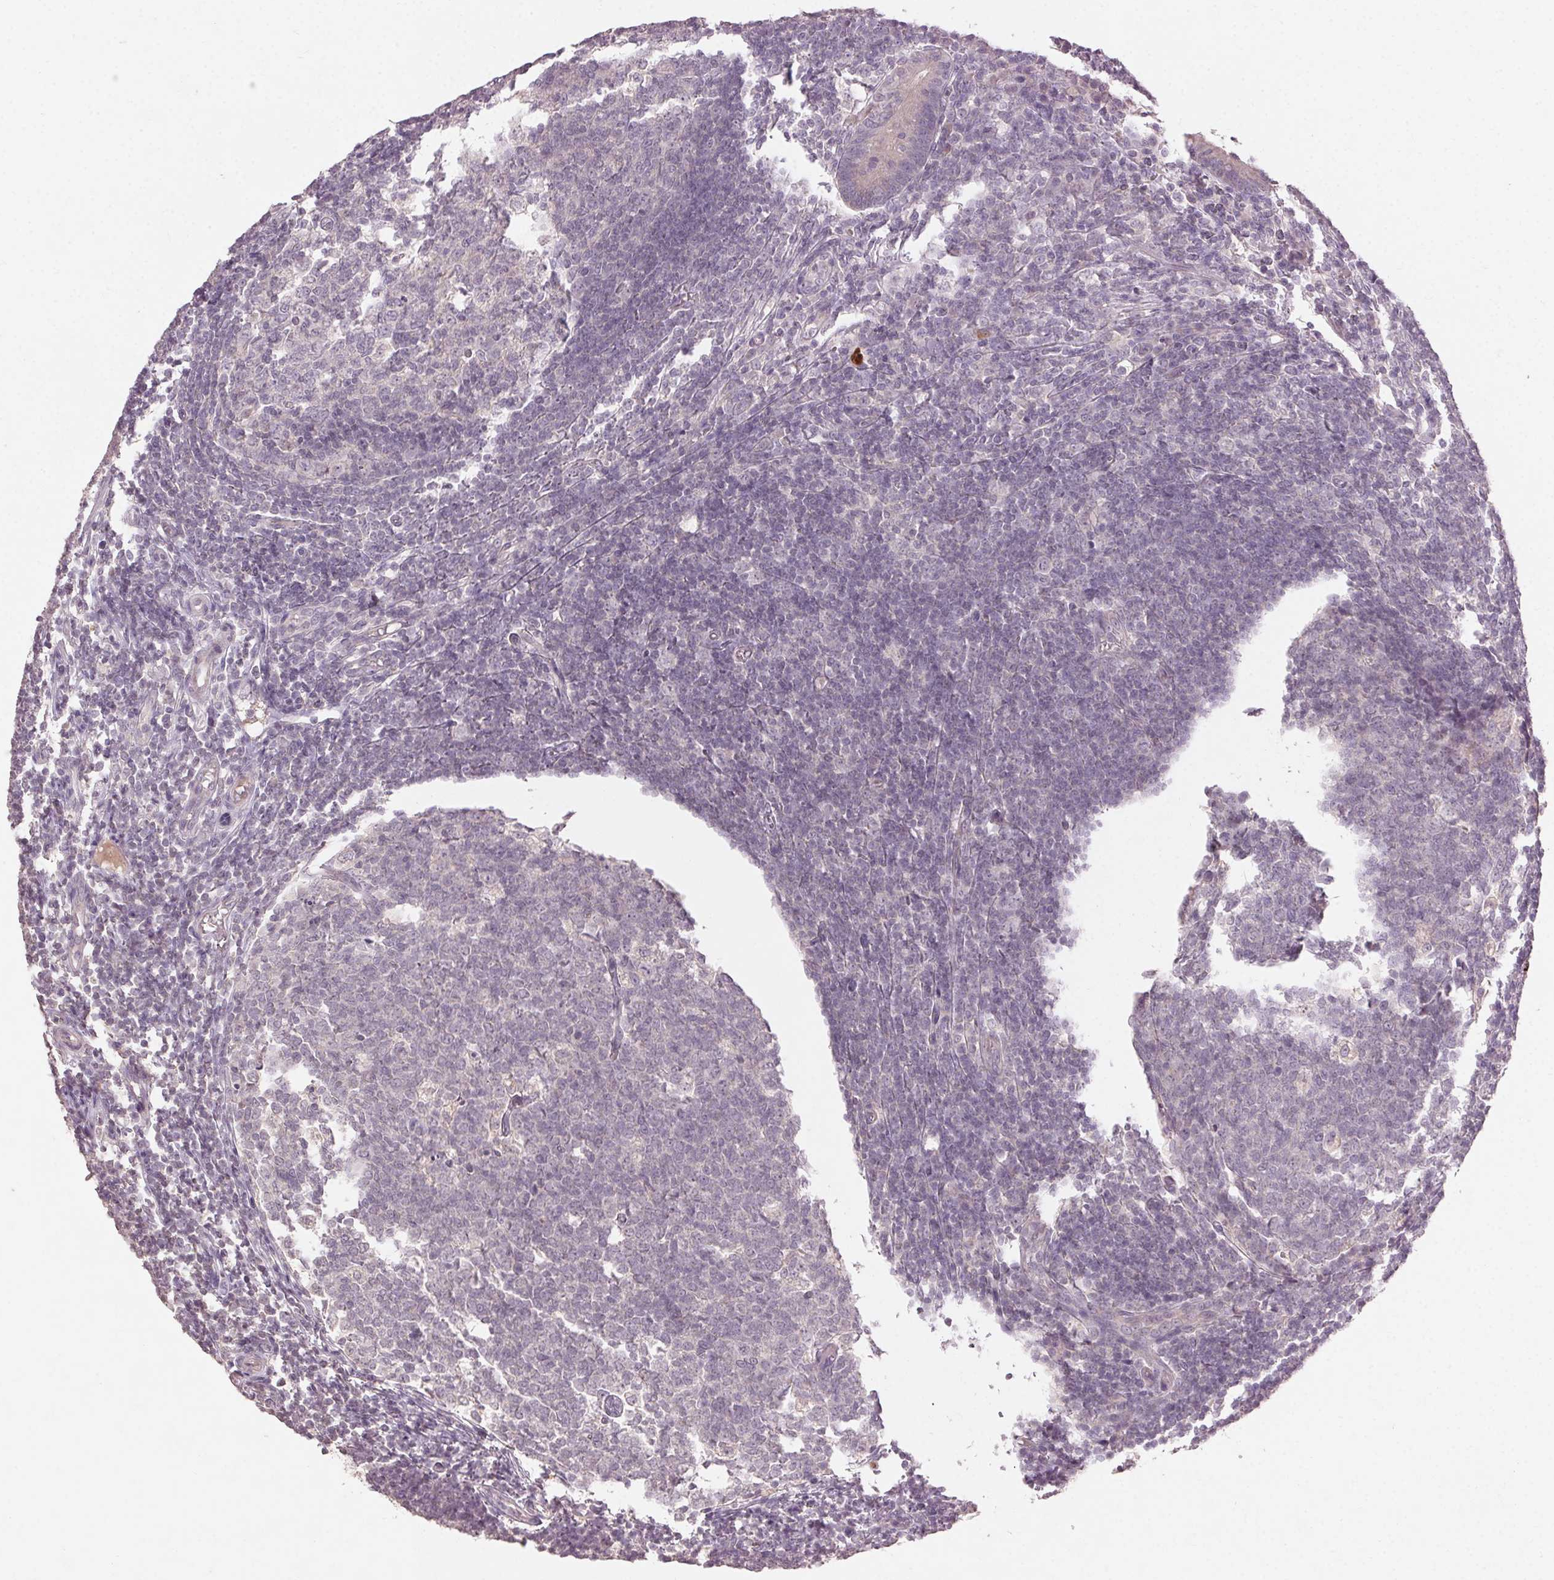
{"staining": {"intensity": "weak", "quantity": "<25%", "location": "cytoplasmic/membranous"}, "tissue": "appendix", "cell_type": "Glandular cells", "image_type": "normal", "snomed": [{"axis": "morphology", "description": "Normal tissue, NOS"}, {"axis": "topography", "description": "Appendix"}], "caption": "A micrograph of appendix stained for a protein reveals no brown staining in glandular cells. (DAB immunohistochemistry (IHC) with hematoxylin counter stain).", "gene": "ENSG00000255641", "patient": {"sex": "male", "age": 18}}